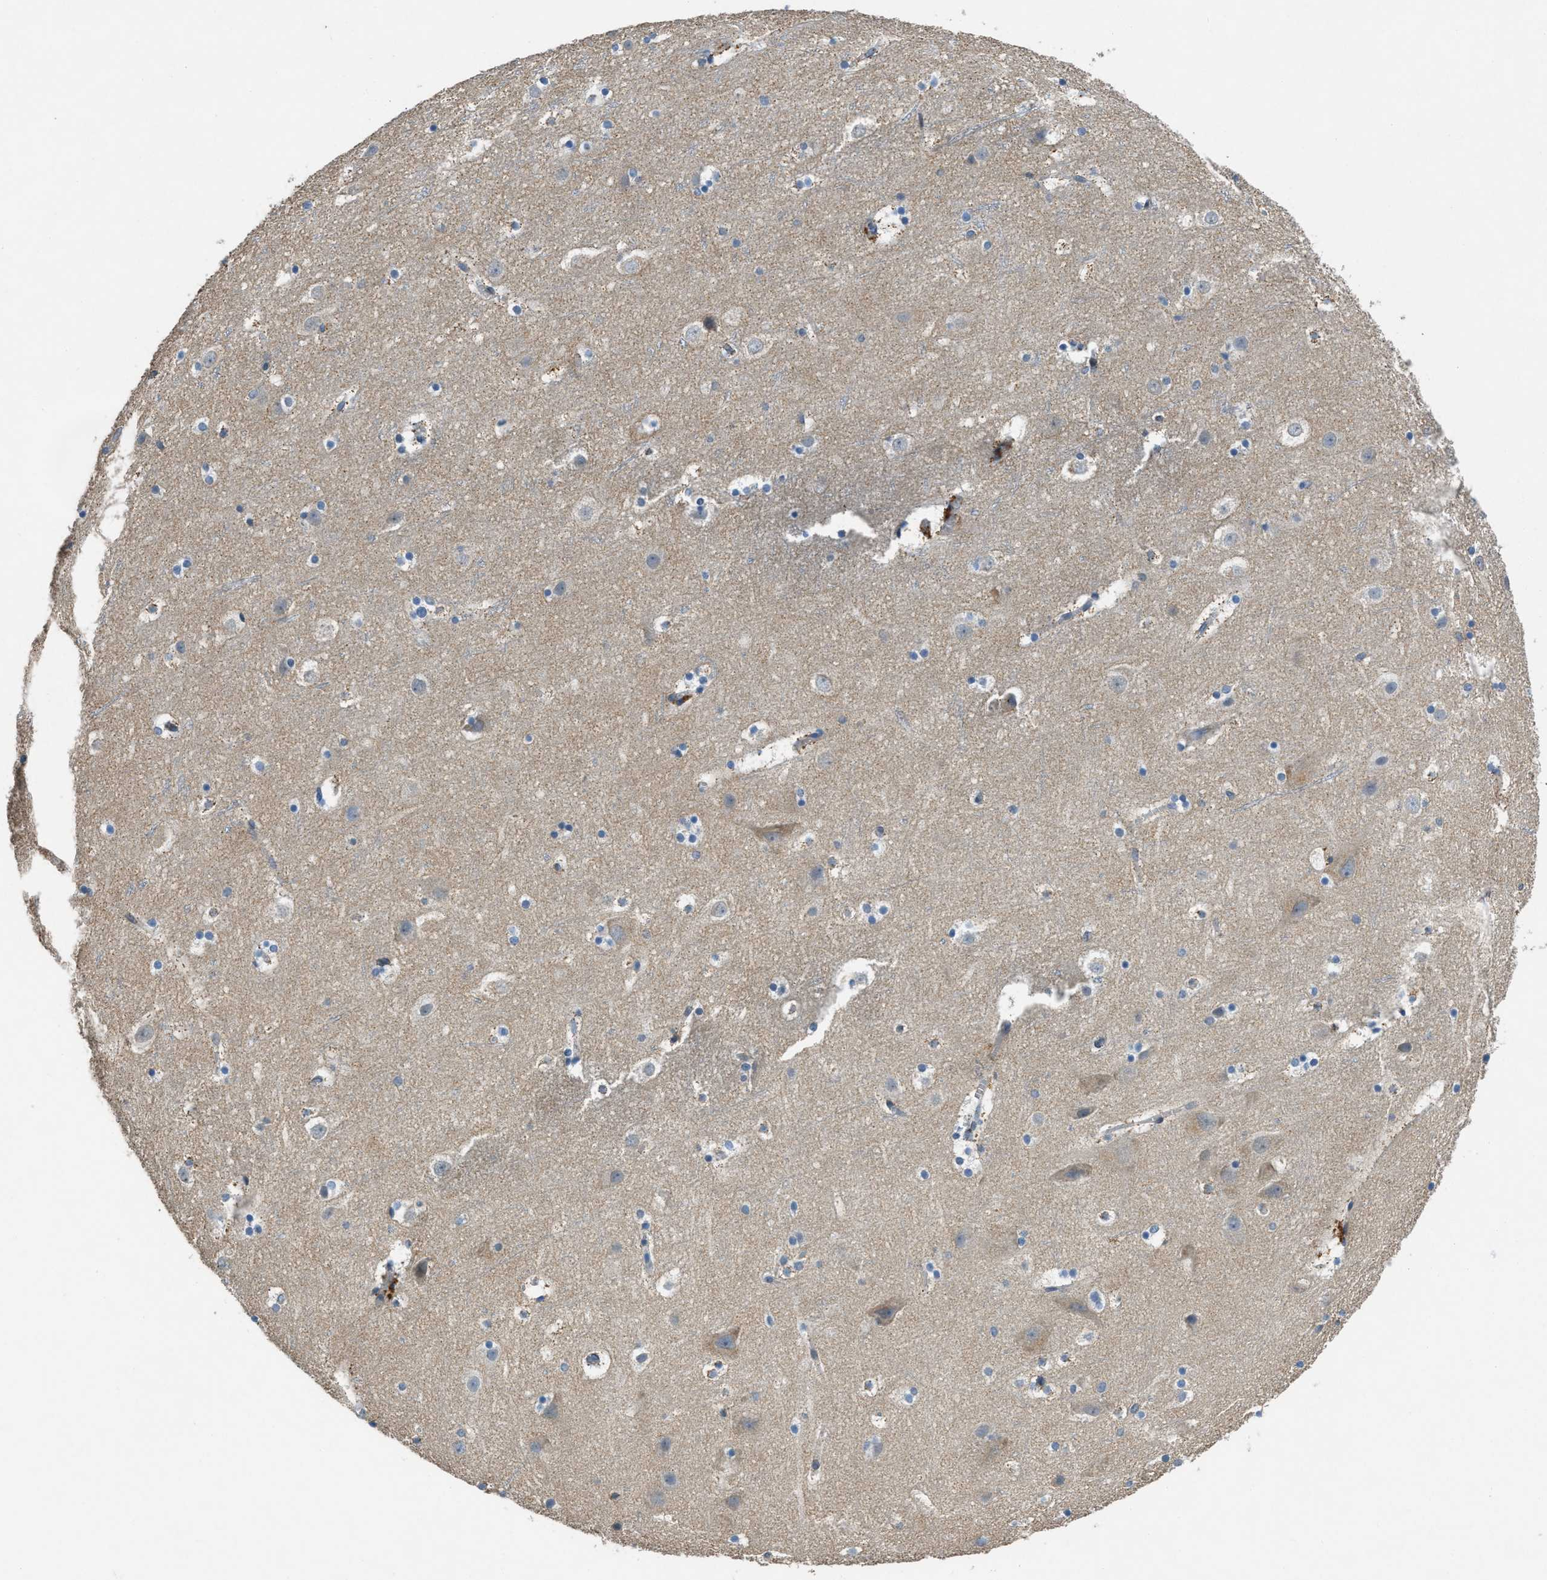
{"staining": {"intensity": "negative", "quantity": "none", "location": "none"}, "tissue": "cerebral cortex", "cell_type": "Endothelial cells", "image_type": "normal", "snomed": [{"axis": "morphology", "description": "Normal tissue, NOS"}, {"axis": "topography", "description": "Cerebral cortex"}], "caption": "The histopathology image displays no staining of endothelial cells in unremarkable cerebral cortex.", "gene": "GGCX", "patient": {"sex": "male", "age": 45}}